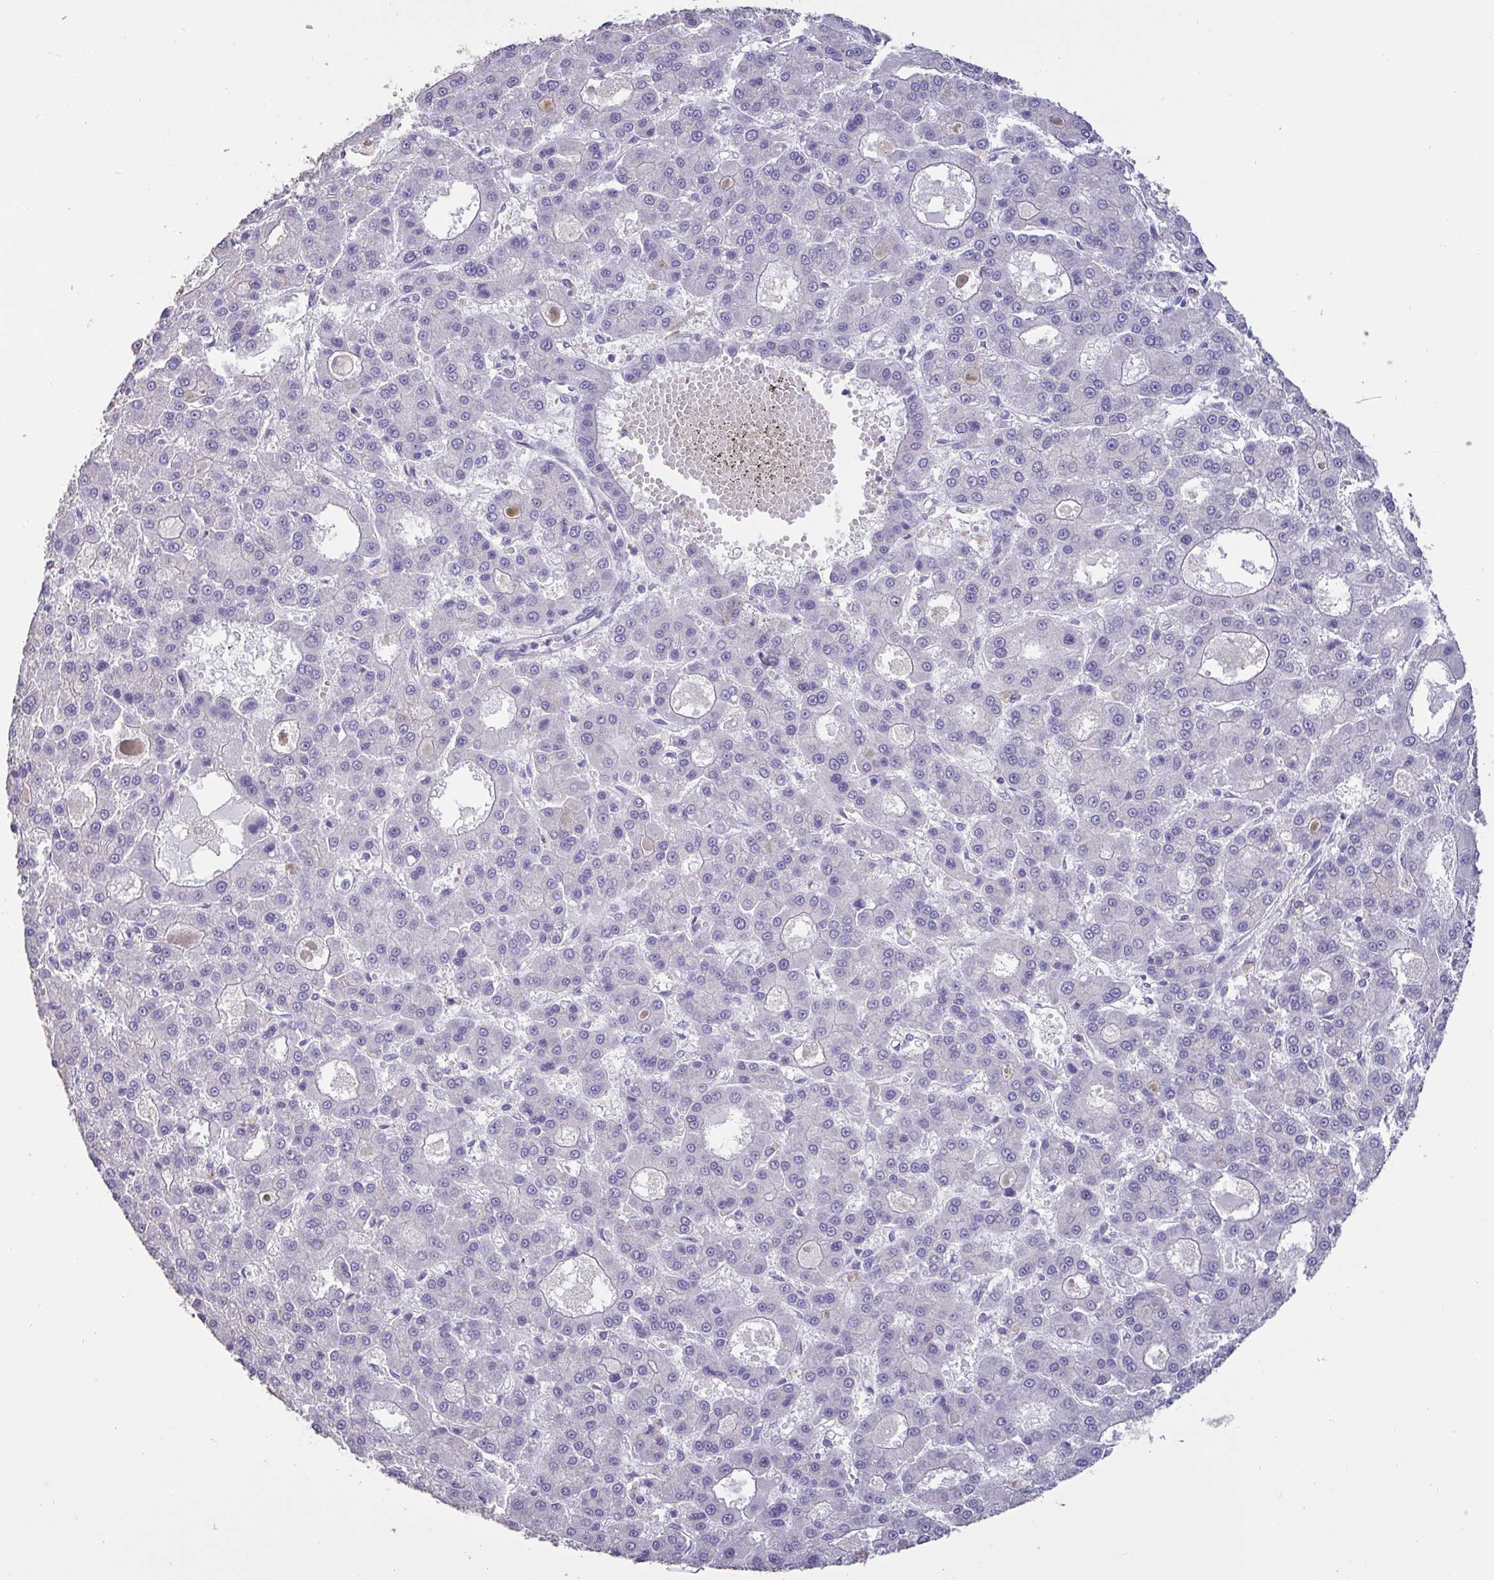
{"staining": {"intensity": "negative", "quantity": "none", "location": "none"}, "tissue": "liver cancer", "cell_type": "Tumor cells", "image_type": "cancer", "snomed": [{"axis": "morphology", "description": "Carcinoma, Hepatocellular, NOS"}, {"axis": "topography", "description": "Liver"}], "caption": "A high-resolution micrograph shows IHC staining of liver cancer, which exhibits no significant positivity in tumor cells. (DAB (3,3'-diaminobenzidine) IHC, high magnification).", "gene": "CHMP5", "patient": {"sex": "male", "age": 70}}